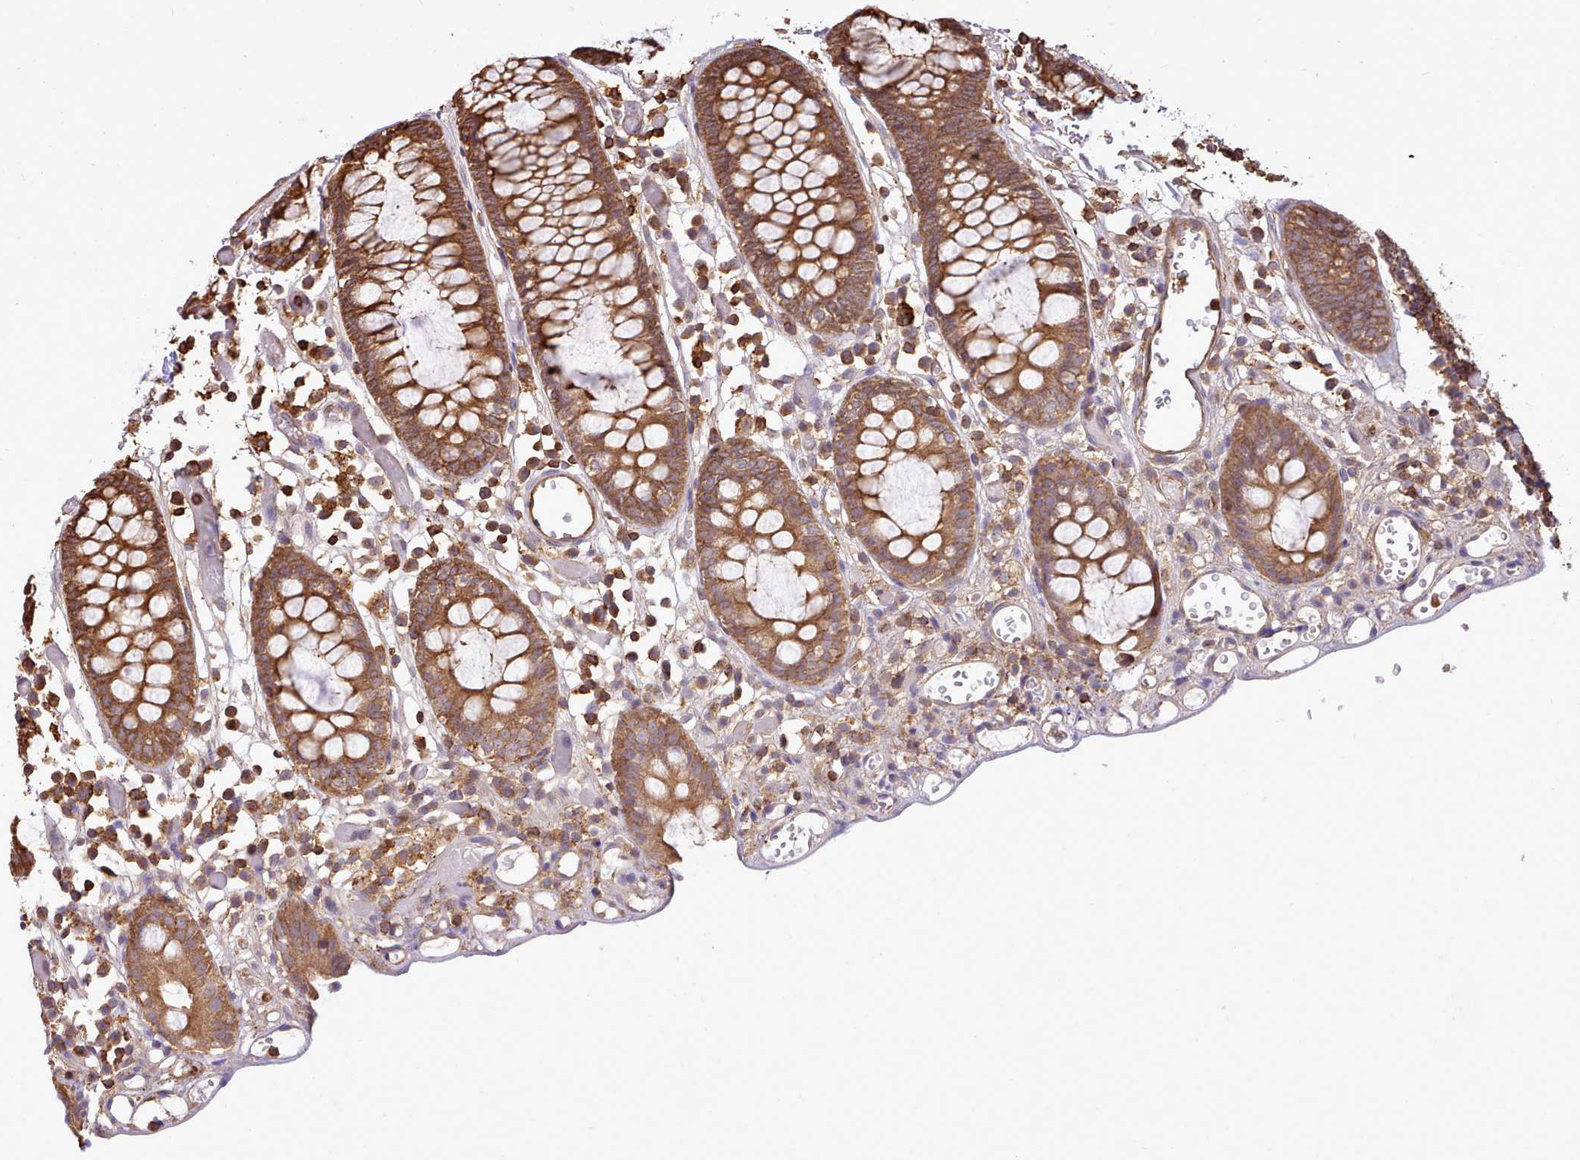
{"staining": {"intensity": "moderate", "quantity": ">75%", "location": "cytoplasmic/membranous"}, "tissue": "colon", "cell_type": "Endothelial cells", "image_type": "normal", "snomed": [{"axis": "morphology", "description": "Normal tissue, NOS"}, {"axis": "topography", "description": "Colon"}], "caption": "A high-resolution image shows IHC staining of normal colon, which reveals moderate cytoplasmic/membranous staining in approximately >75% of endothelial cells.", "gene": "CAPZA1", "patient": {"sex": "male", "age": 14}}